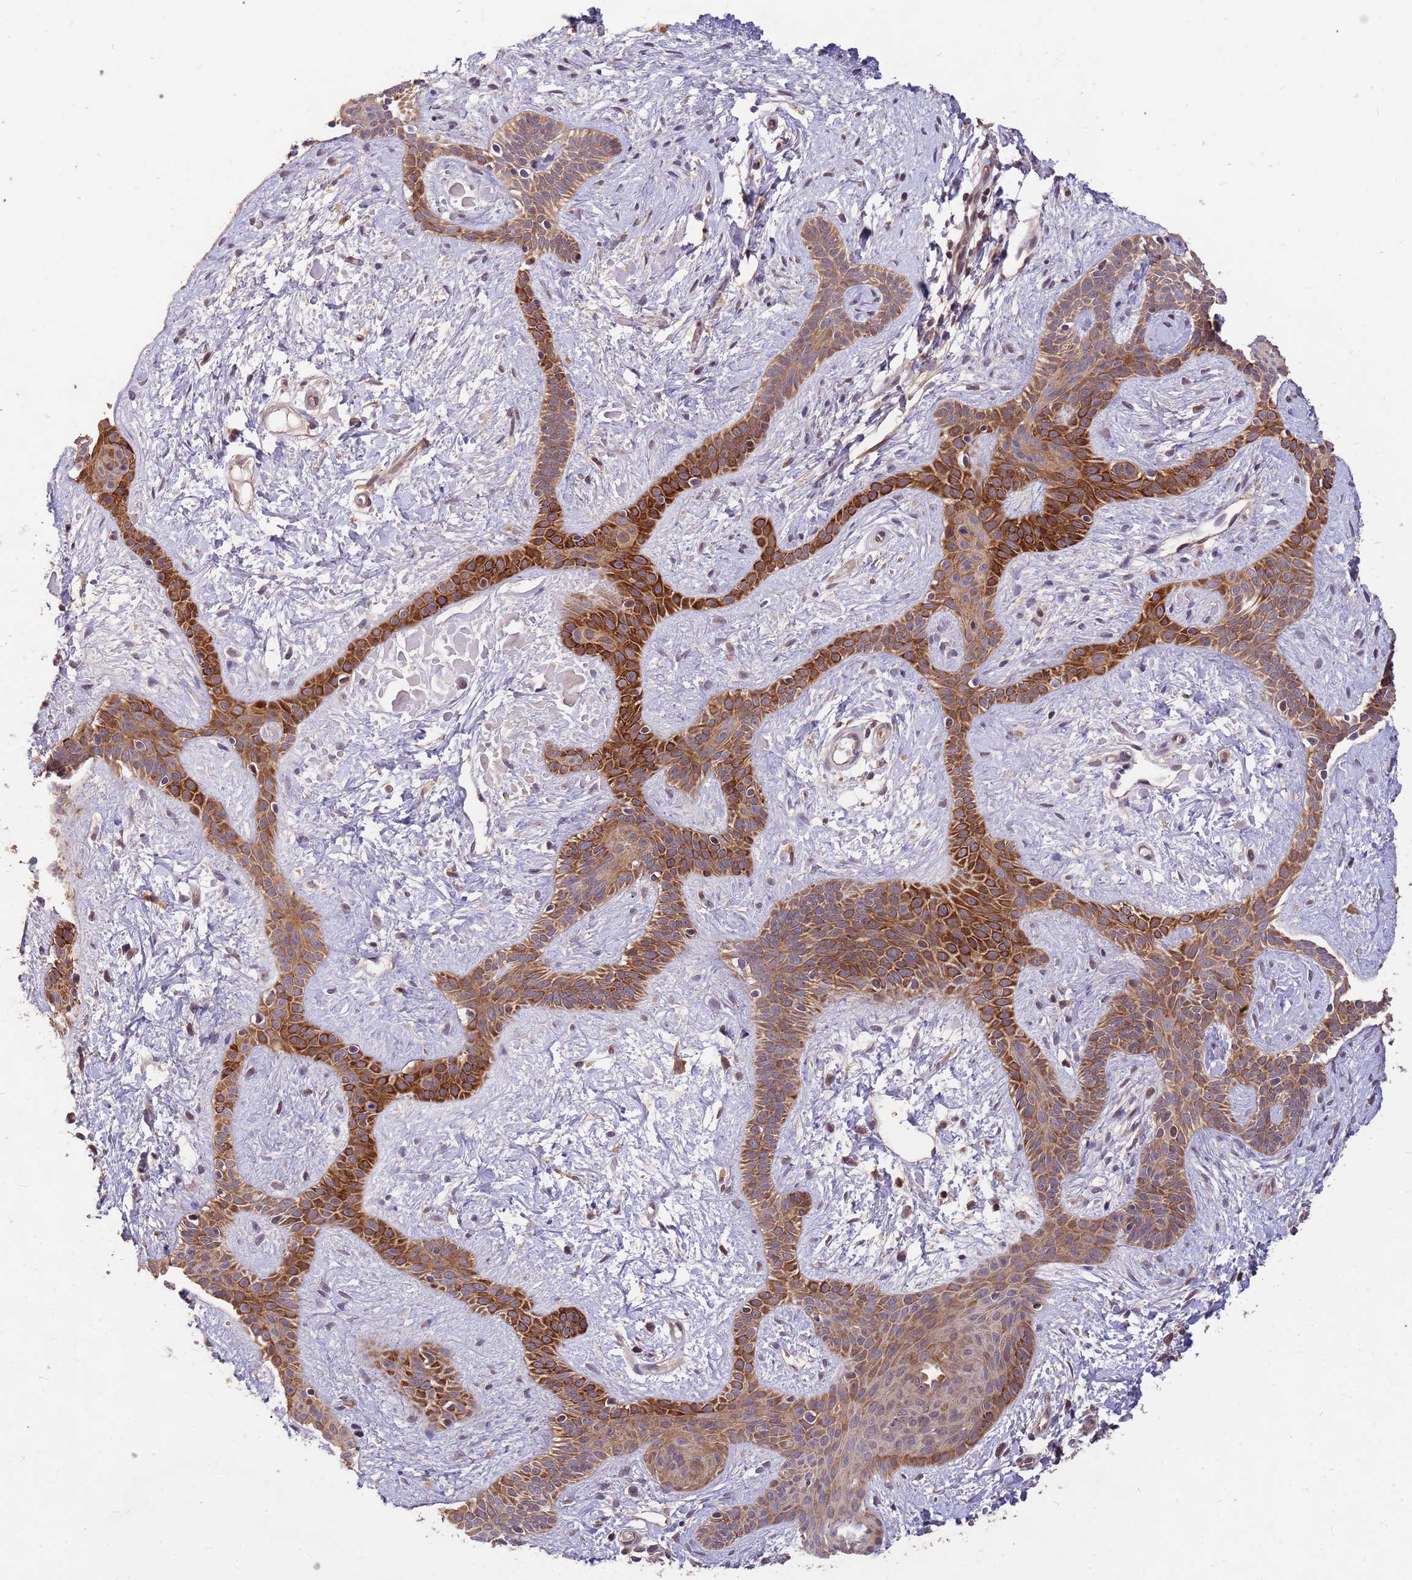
{"staining": {"intensity": "strong", "quantity": ">75%", "location": "cytoplasmic/membranous"}, "tissue": "skin cancer", "cell_type": "Tumor cells", "image_type": "cancer", "snomed": [{"axis": "morphology", "description": "Basal cell carcinoma"}, {"axis": "topography", "description": "Skin"}], "caption": "Brown immunohistochemical staining in human skin cancer shows strong cytoplasmic/membranous staining in approximately >75% of tumor cells.", "gene": "PPP2CB", "patient": {"sex": "male", "age": 78}}